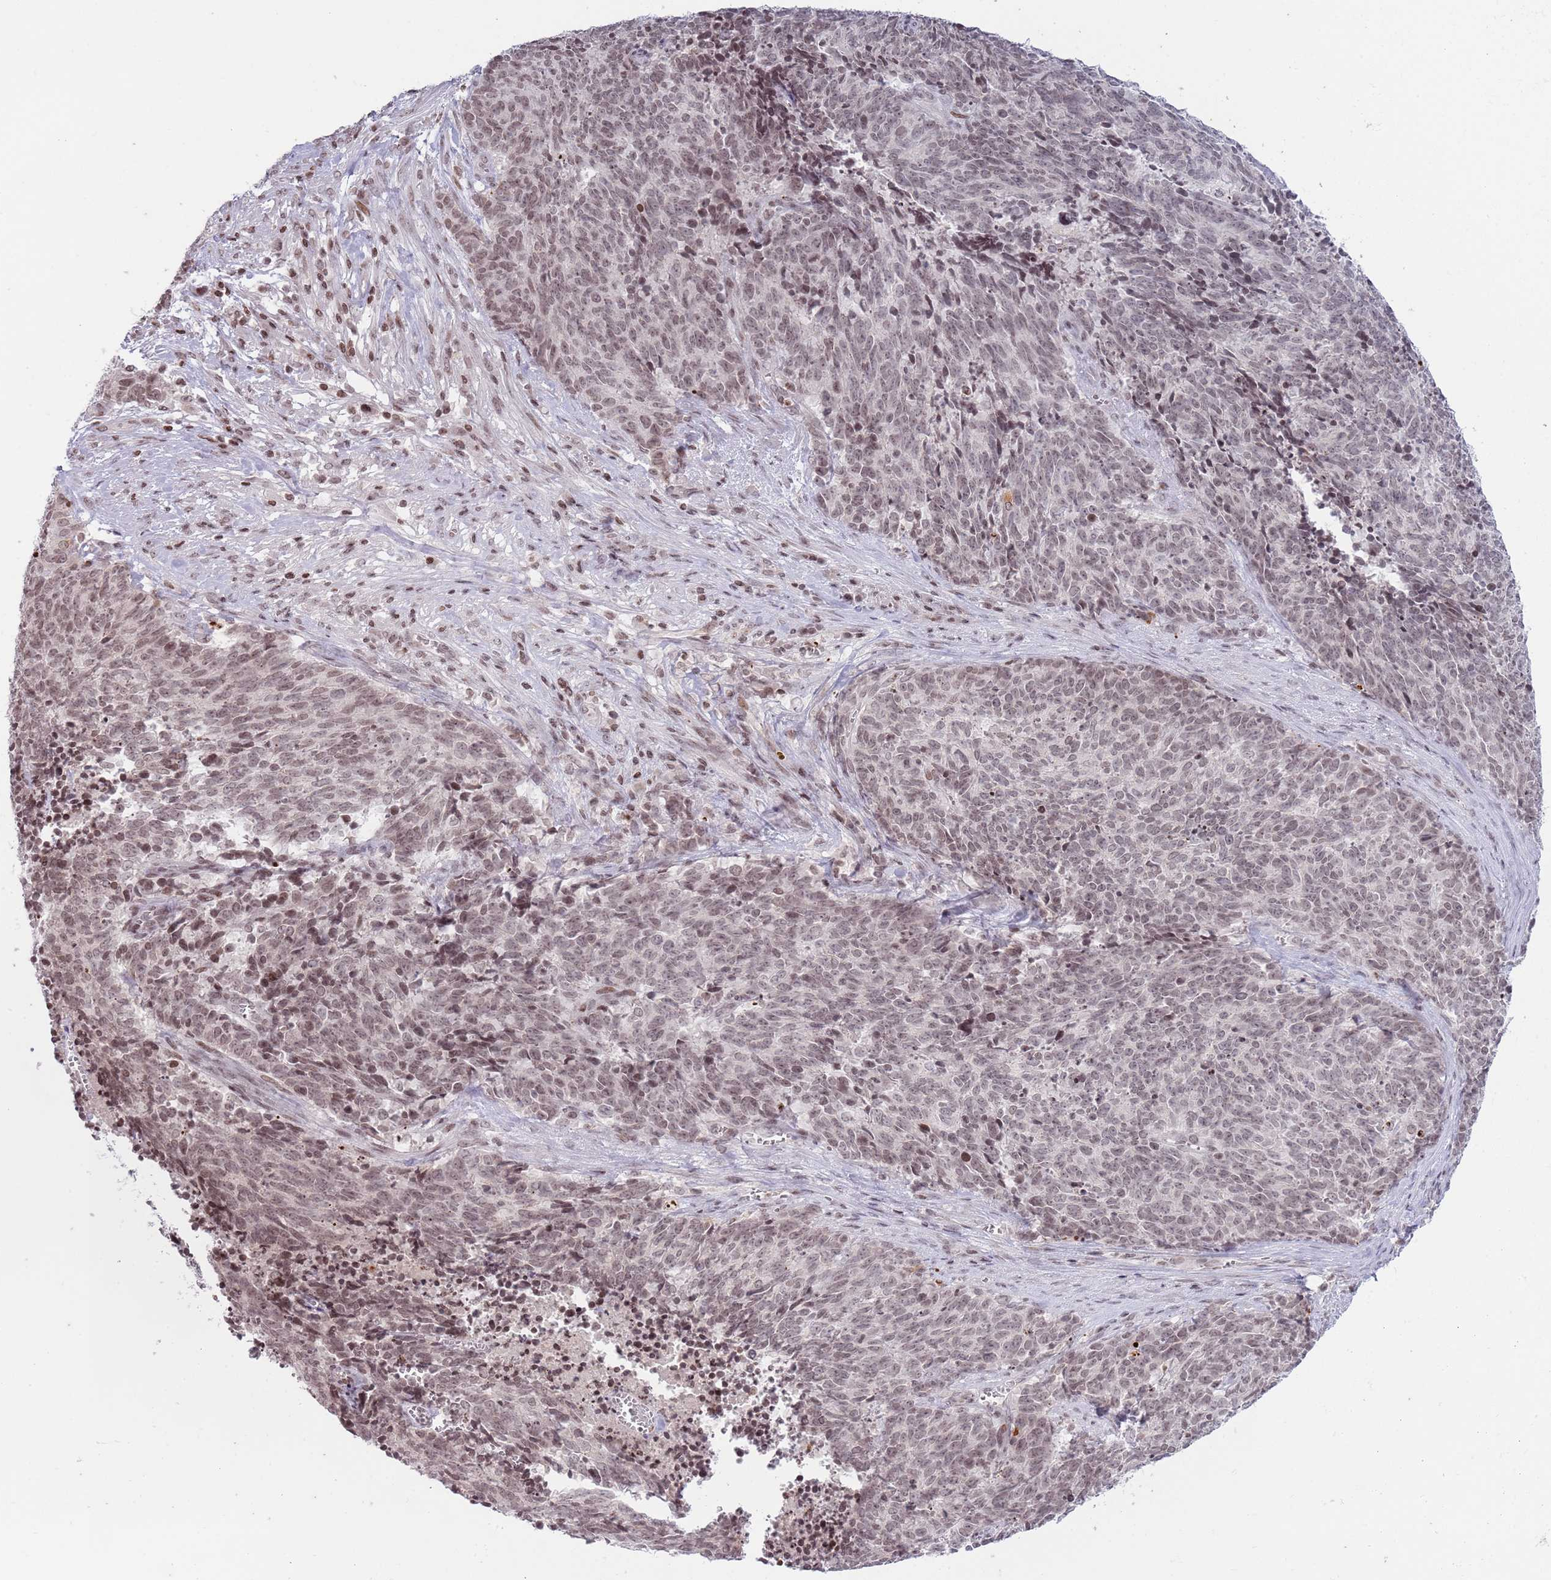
{"staining": {"intensity": "weak", "quantity": ">75%", "location": "nuclear"}, "tissue": "cervical cancer", "cell_type": "Tumor cells", "image_type": "cancer", "snomed": [{"axis": "morphology", "description": "Squamous cell carcinoma, NOS"}, {"axis": "topography", "description": "Cervix"}], "caption": "IHC image of human cervical cancer stained for a protein (brown), which reveals low levels of weak nuclear staining in approximately >75% of tumor cells.", "gene": "SH3RF3", "patient": {"sex": "female", "age": 29}}